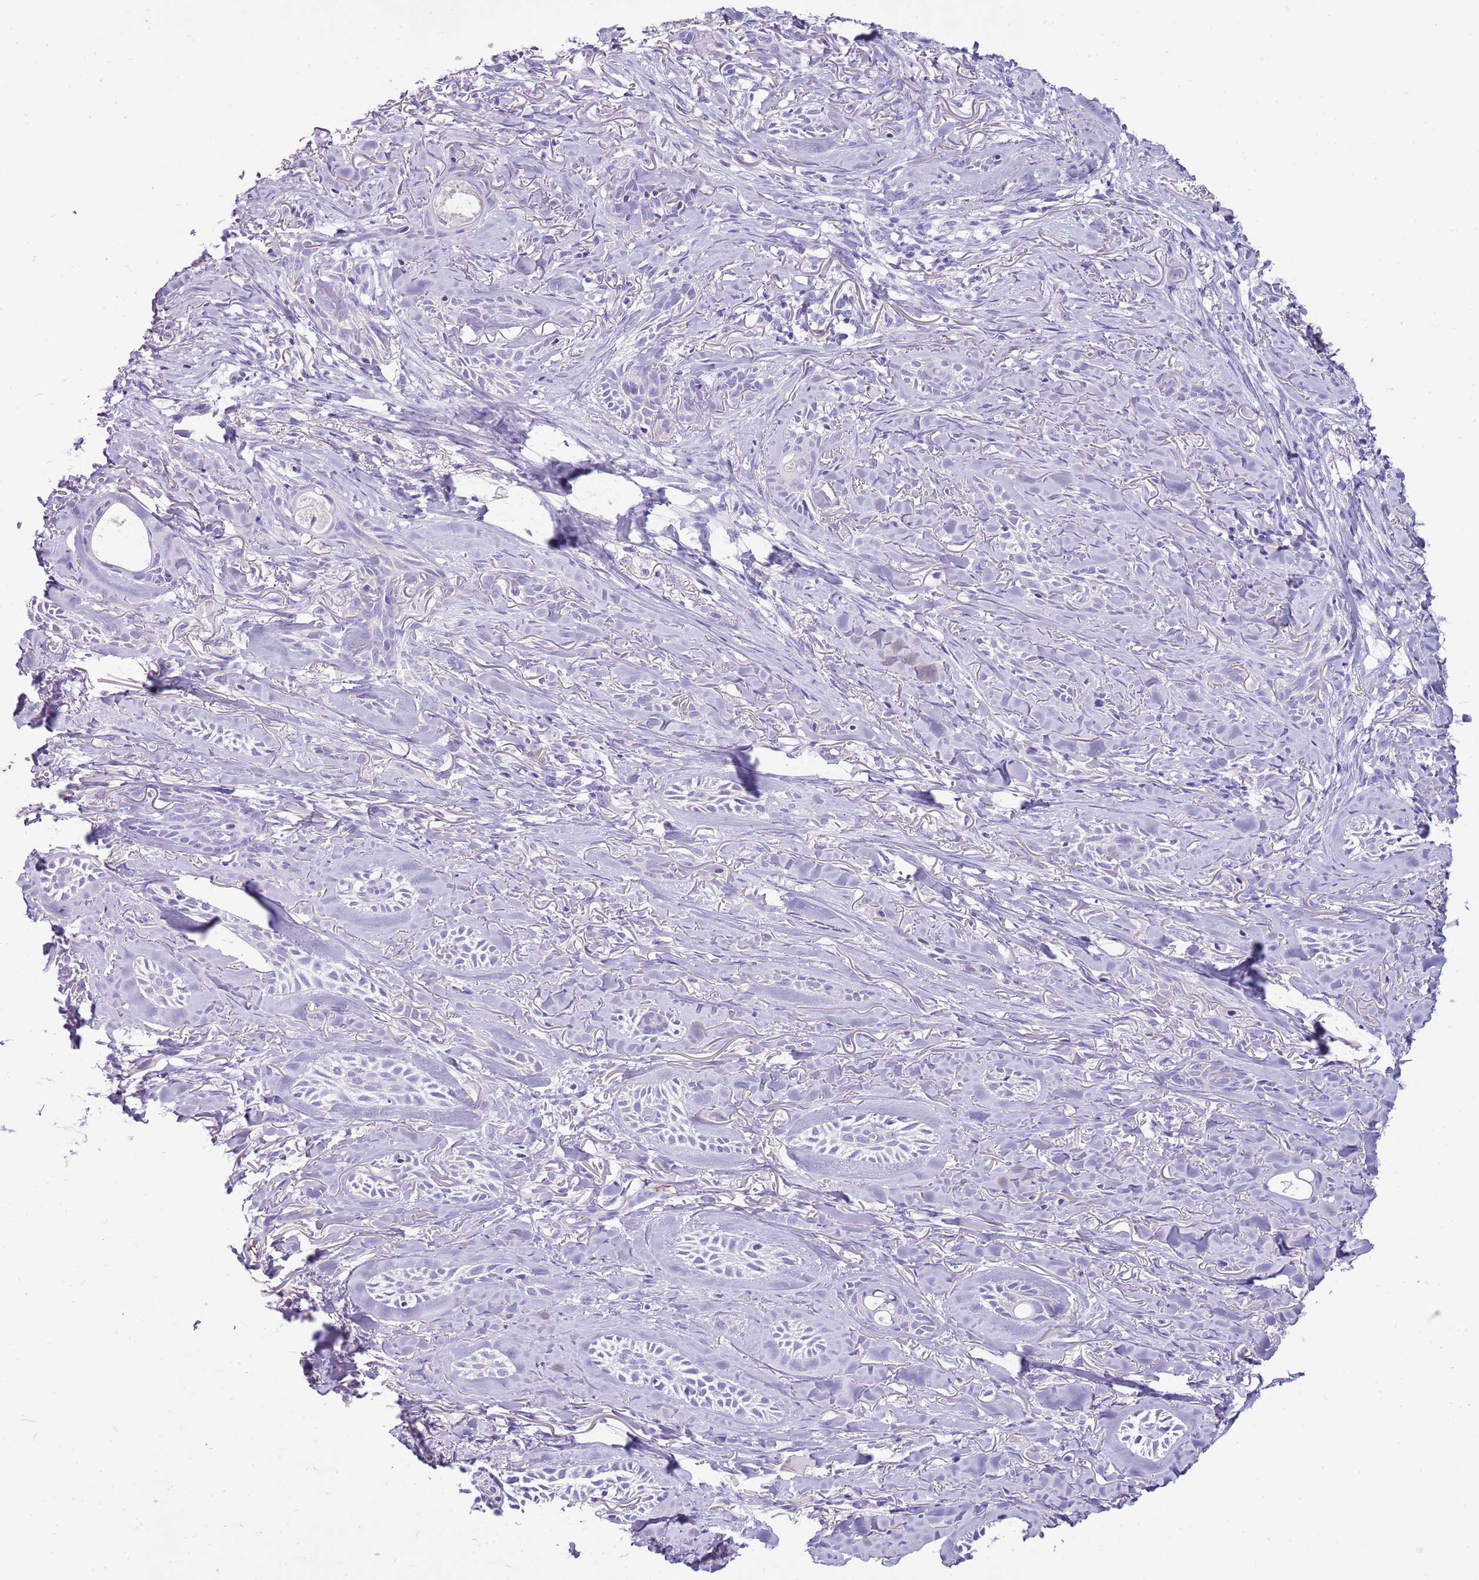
{"staining": {"intensity": "negative", "quantity": "none", "location": "none"}, "tissue": "skin cancer", "cell_type": "Tumor cells", "image_type": "cancer", "snomed": [{"axis": "morphology", "description": "Basal cell carcinoma"}, {"axis": "topography", "description": "Skin"}], "caption": "Skin basal cell carcinoma was stained to show a protein in brown. There is no significant staining in tumor cells.", "gene": "IGKV3D-11", "patient": {"sex": "female", "age": 59}}